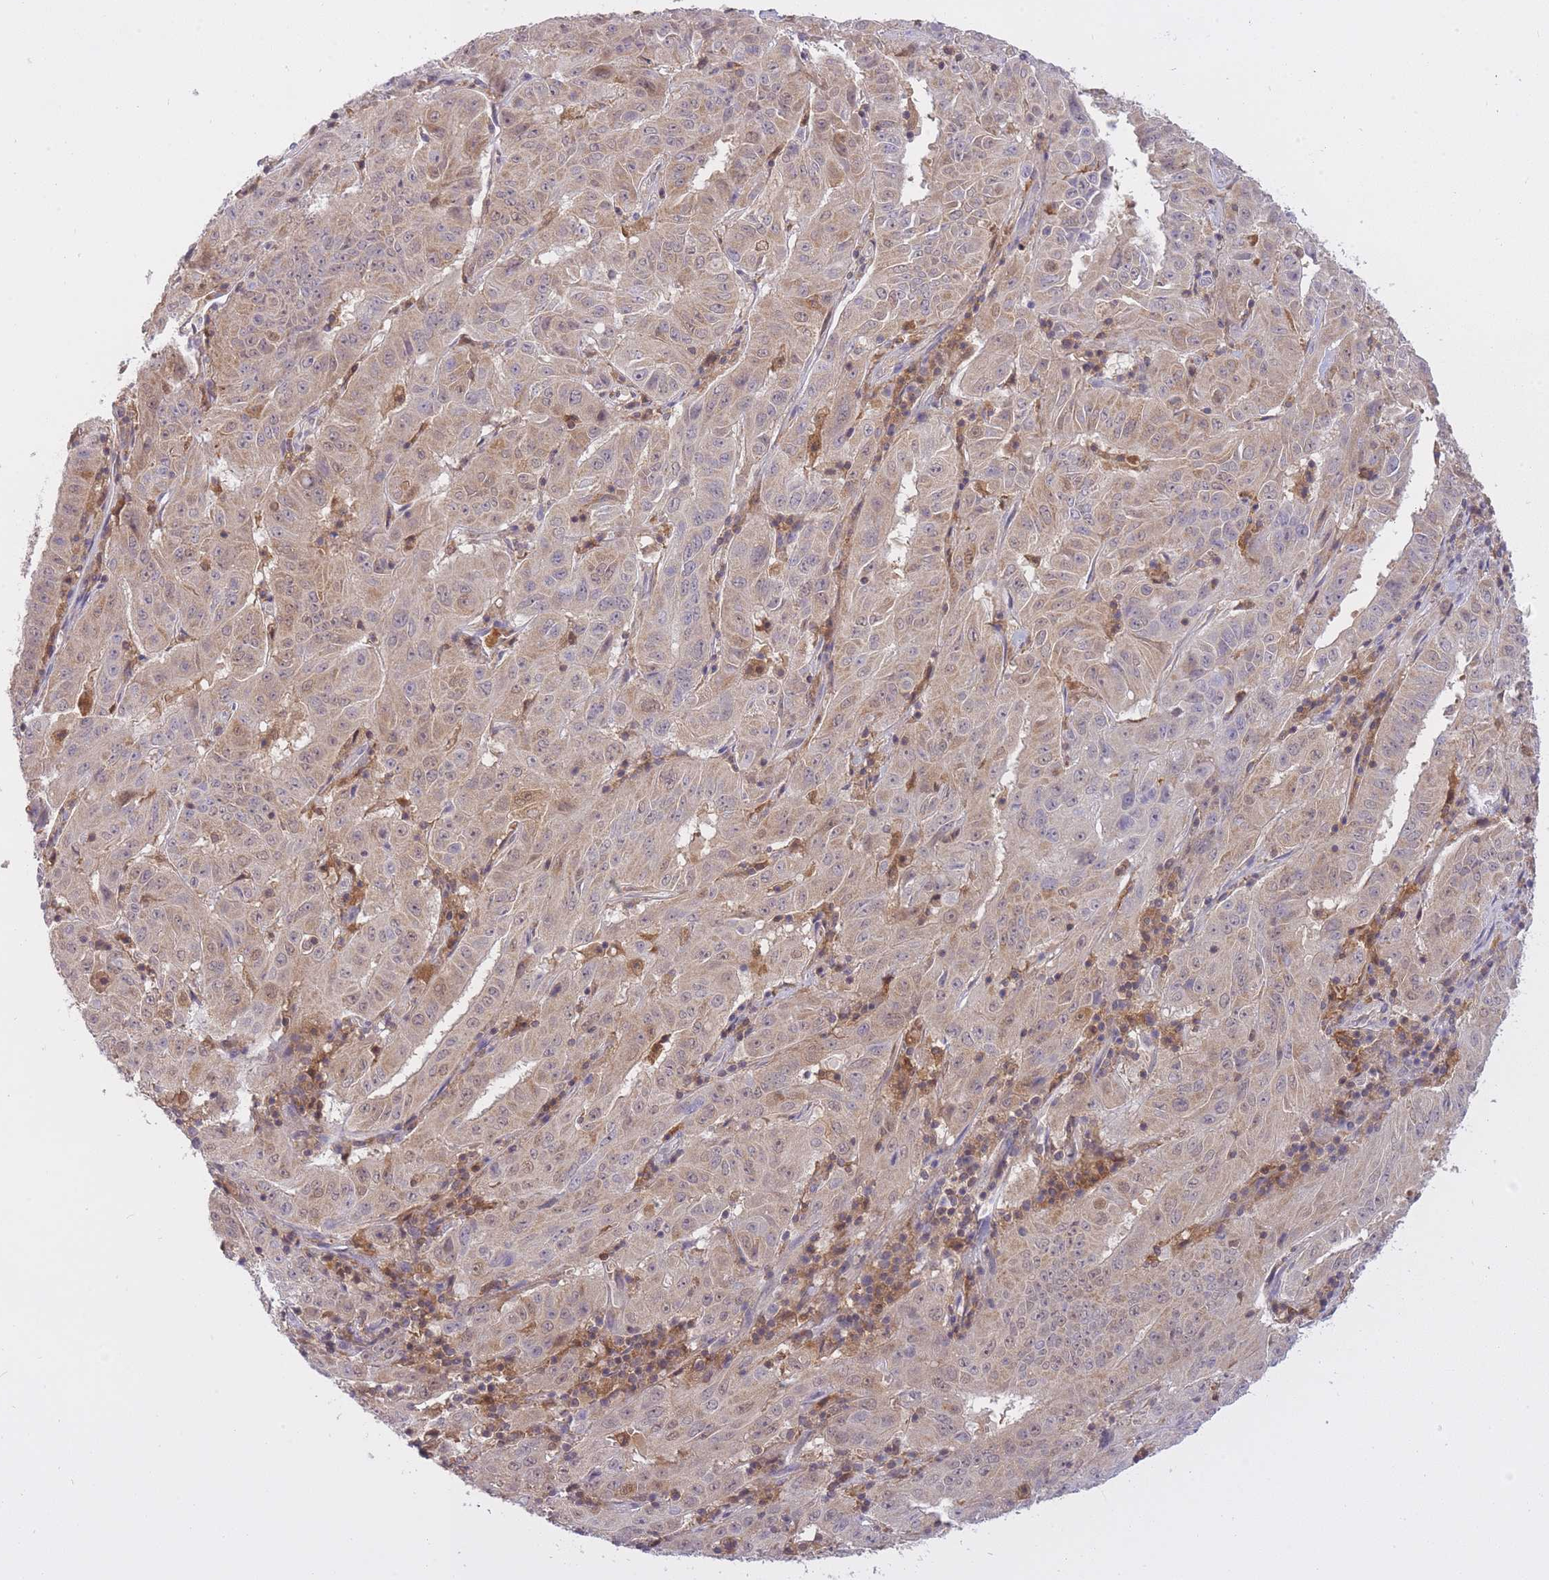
{"staining": {"intensity": "moderate", "quantity": ">75%", "location": "cytoplasmic/membranous,nuclear"}, "tissue": "pancreatic cancer", "cell_type": "Tumor cells", "image_type": "cancer", "snomed": [{"axis": "morphology", "description": "Adenocarcinoma, NOS"}, {"axis": "topography", "description": "Pancreas"}], "caption": "High-power microscopy captured an immunohistochemistry (IHC) photomicrograph of adenocarcinoma (pancreatic), revealing moderate cytoplasmic/membranous and nuclear positivity in approximately >75% of tumor cells. (DAB (3,3'-diaminobenzidine) = brown stain, brightfield microscopy at high magnification).", "gene": "CXorf38", "patient": {"sex": "male", "age": 63}}